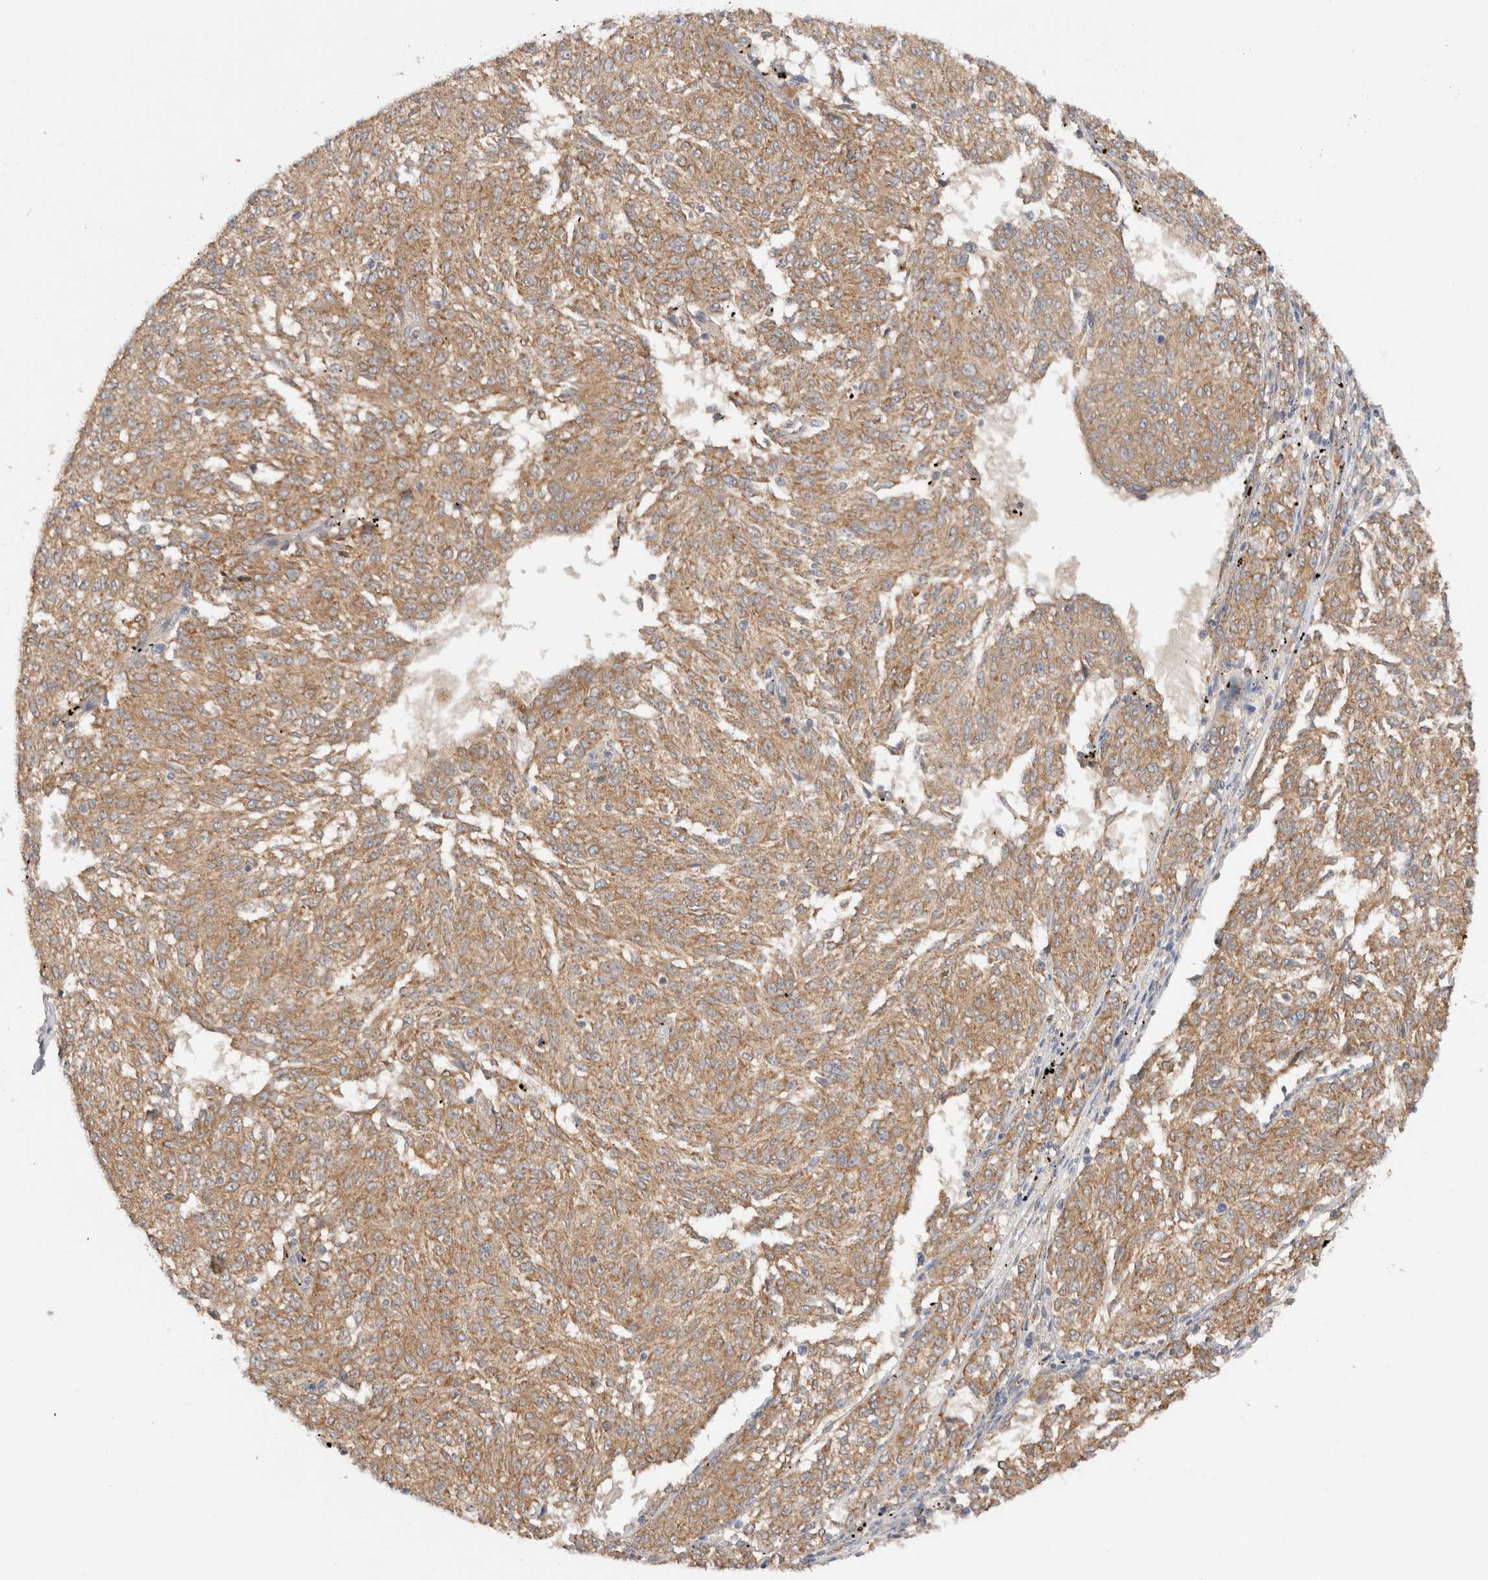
{"staining": {"intensity": "moderate", "quantity": ">75%", "location": "cytoplasmic/membranous"}, "tissue": "melanoma", "cell_type": "Tumor cells", "image_type": "cancer", "snomed": [{"axis": "morphology", "description": "Malignant melanoma, NOS"}, {"axis": "topography", "description": "Skin"}], "caption": "Human melanoma stained with a brown dye demonstrates moderate cytoplasmic/membranous positive positivity in approximately >75% of tumor cells.", "gene": "SGK3", "patient": {"sex": "female", "age": 72}}